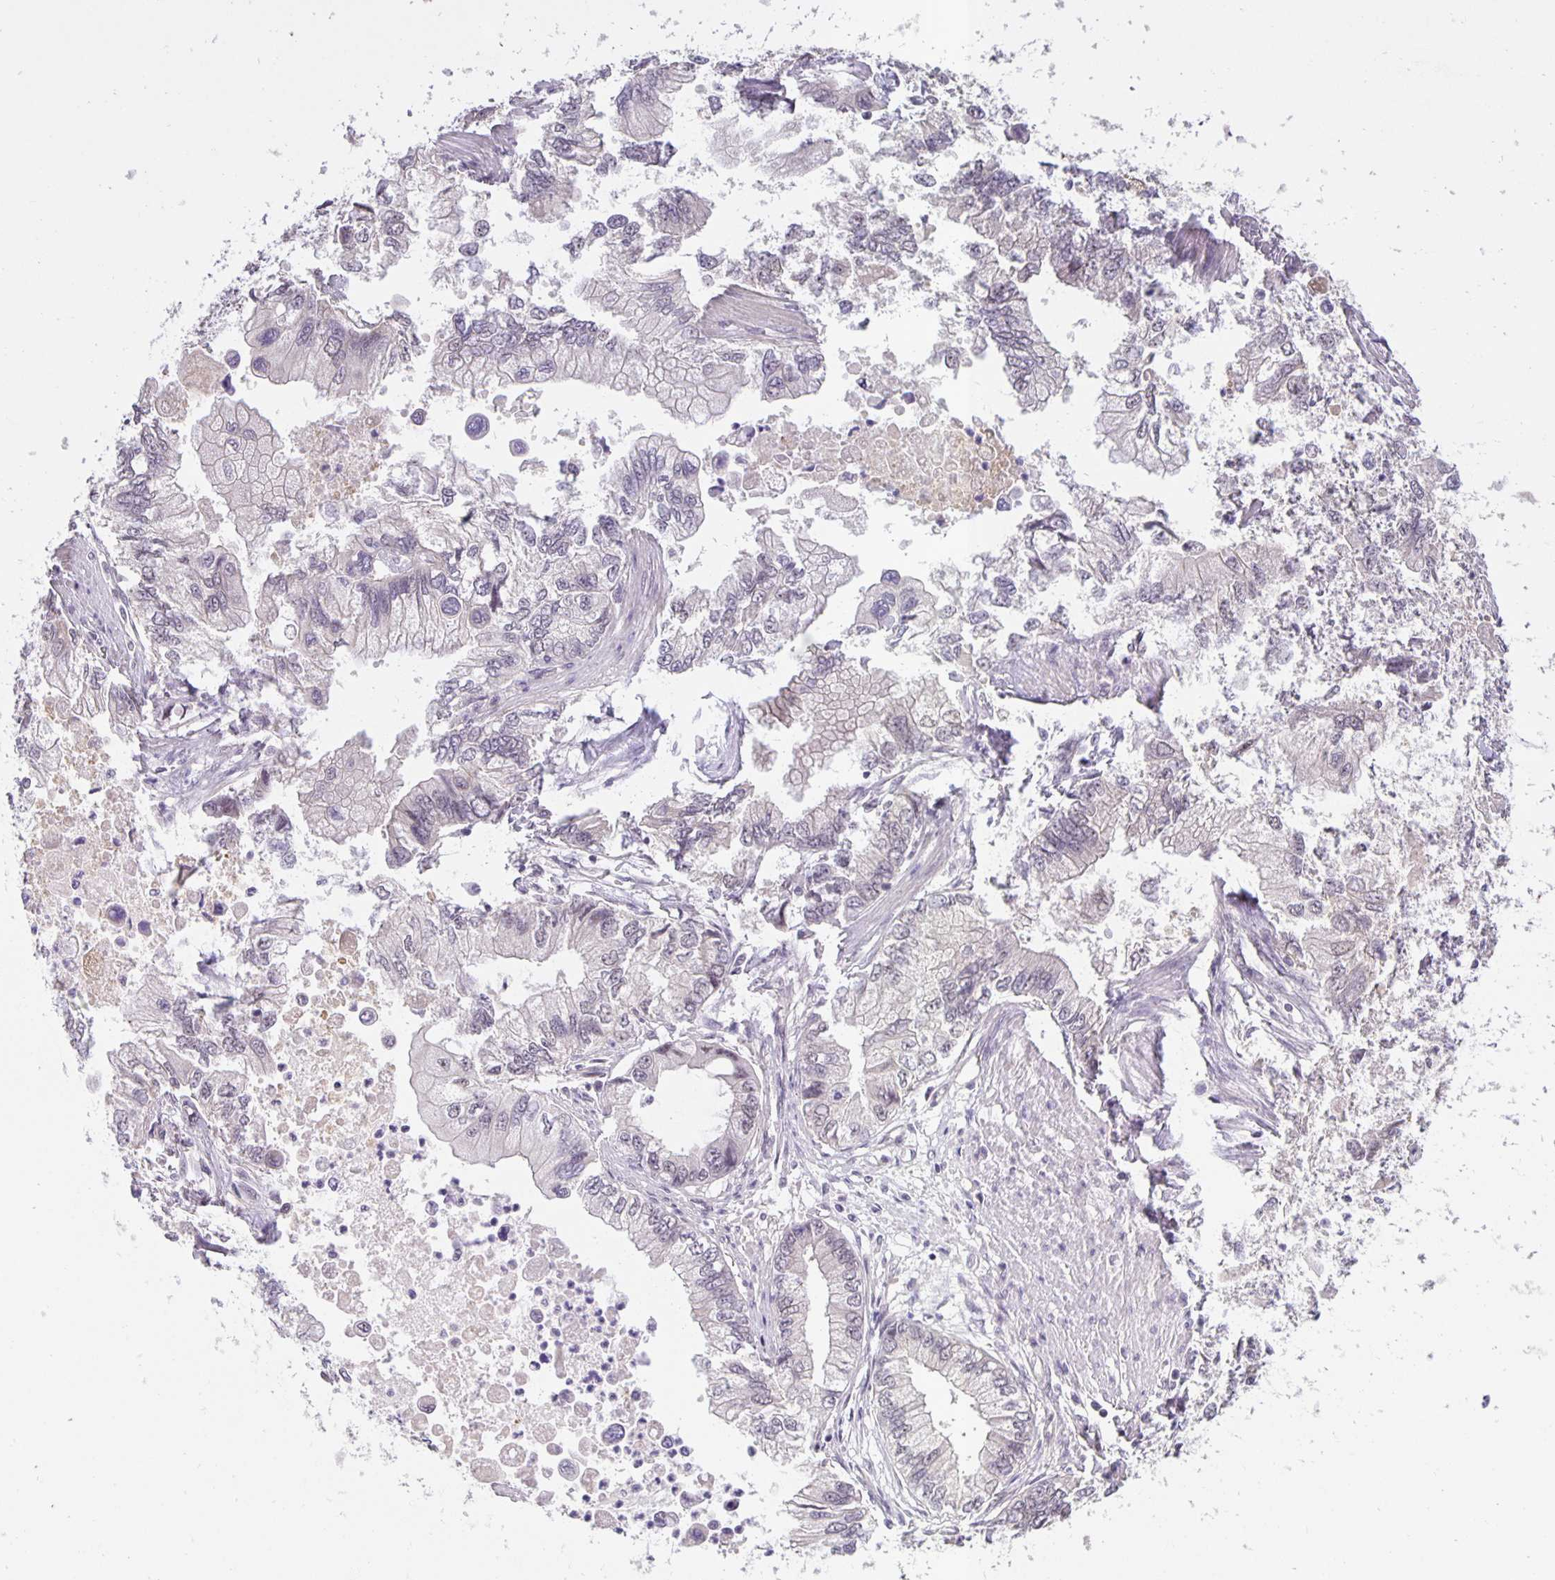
{"staining": {"intensity": "negative", "quantity": "none", "location": "none"}, "tissue": "stomach cancer", "cell_type": "Tumor cells", "image_type": "cancer", "snomed": [{"axis": "morphology", "description": "Adenocarcinoma, NOS"}, {"axis": "topography", "description": "Pancreas"}, {"axis": "topography", "description": "Stomach, upper"}], "caption": "This micrograph is of adenocarcinoma (stomach) stained with IHC to label a protein in brown with the nuclei are counter-stained blue. There is no positivity in tumor cells.", "gene": "ARVCF", "patient": {"sex": "male", "age": 77}}